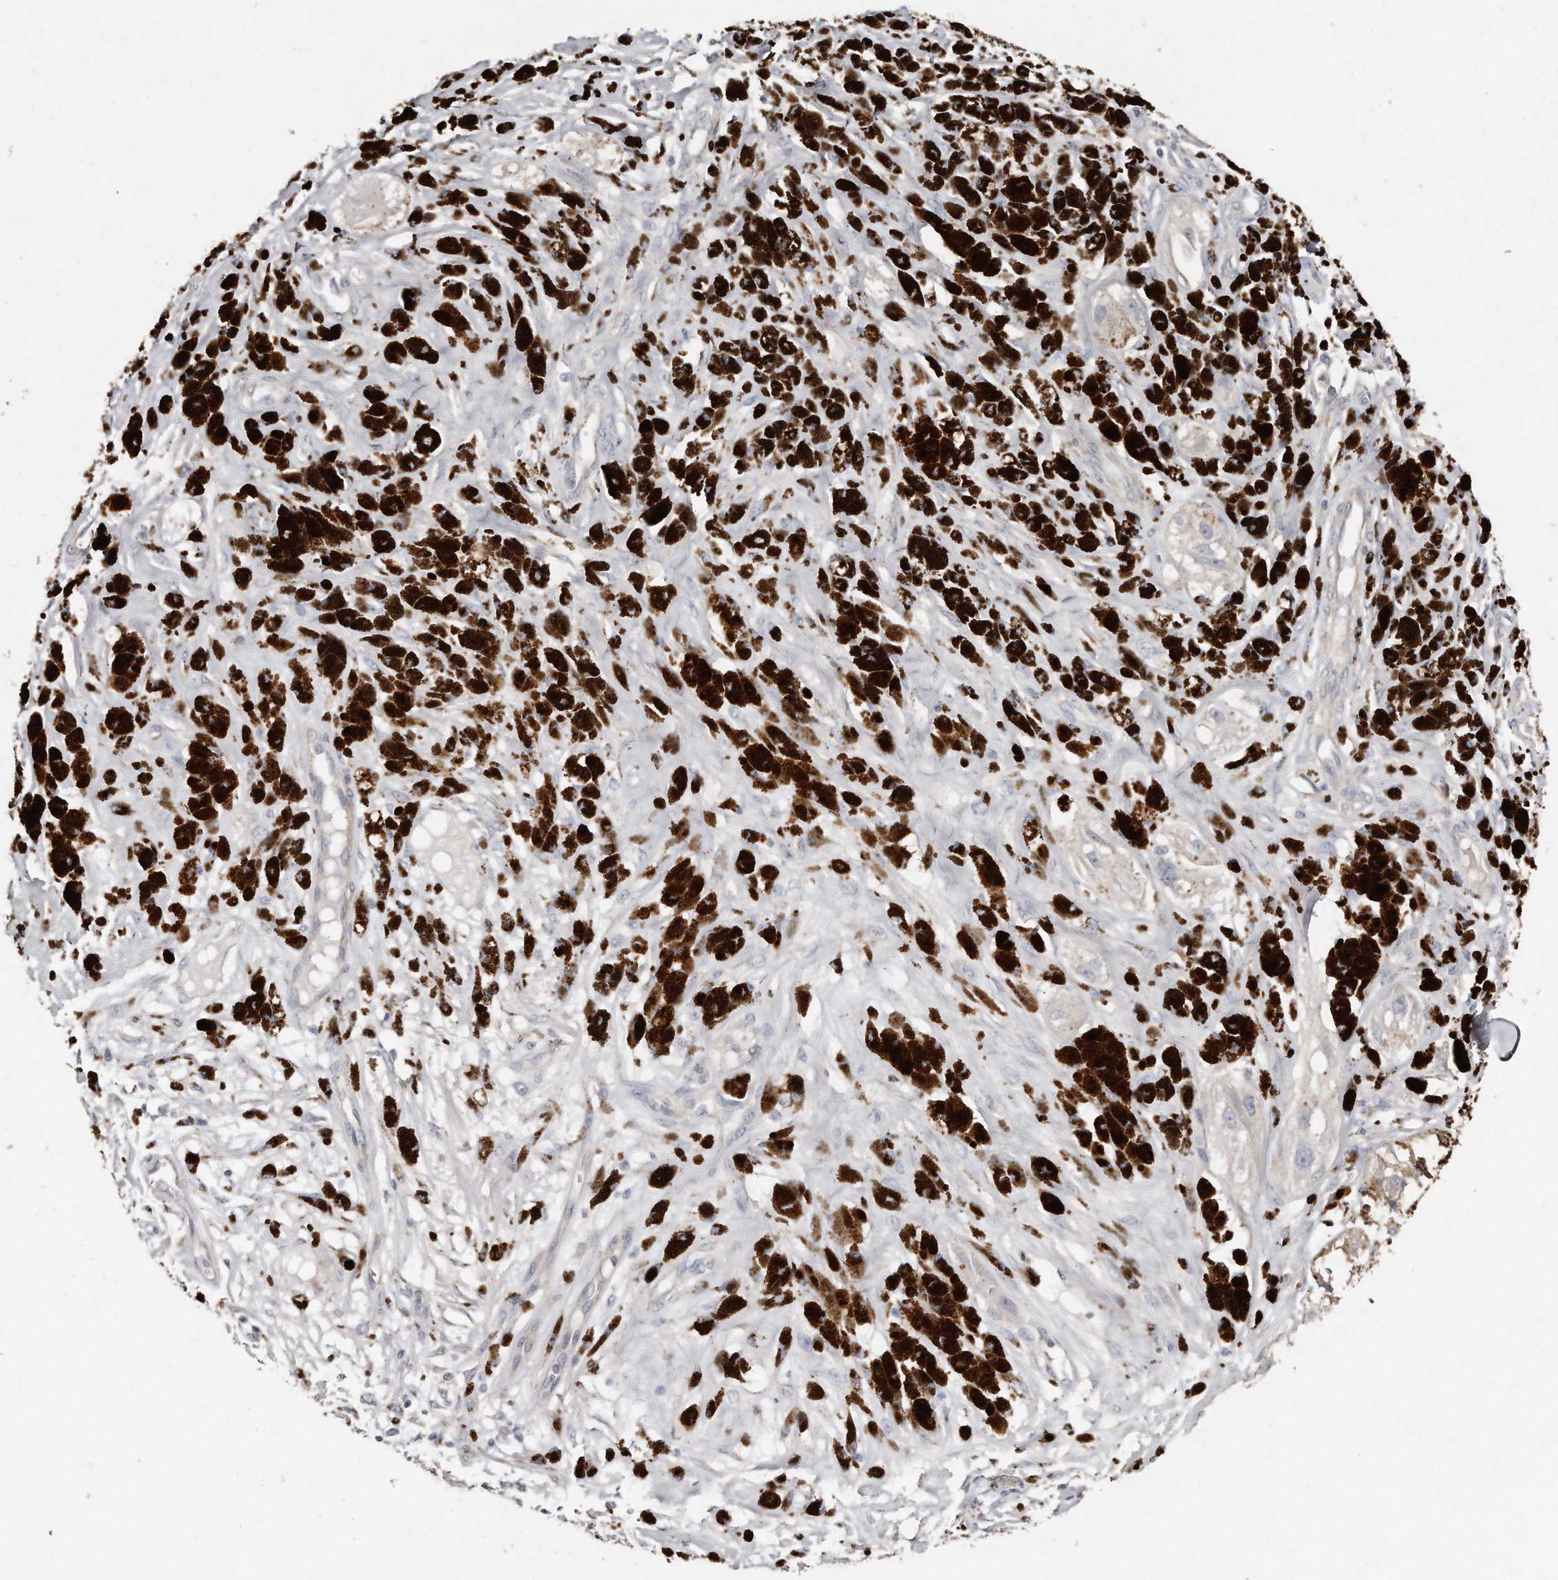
{"staining": {"intensity": "negative", "quantity": "none", "location": "none"}, "tissue": "melanoma", "cell_type": "Tumor cells", "image_type": "cancer", "snomed": [{"axis": "morphology", "description": "Malignant melanoma, NOS"}, {"axis": "topography", "description": "Skin"}], "caption": "Immunohistochemistry (IHC) micrograph of human malignant melanoma stained for a protein (brown), which exhibits no expression in tumor cells.", "gene": "LMOD1", "patient": {"sex": "male", "age": 88}}